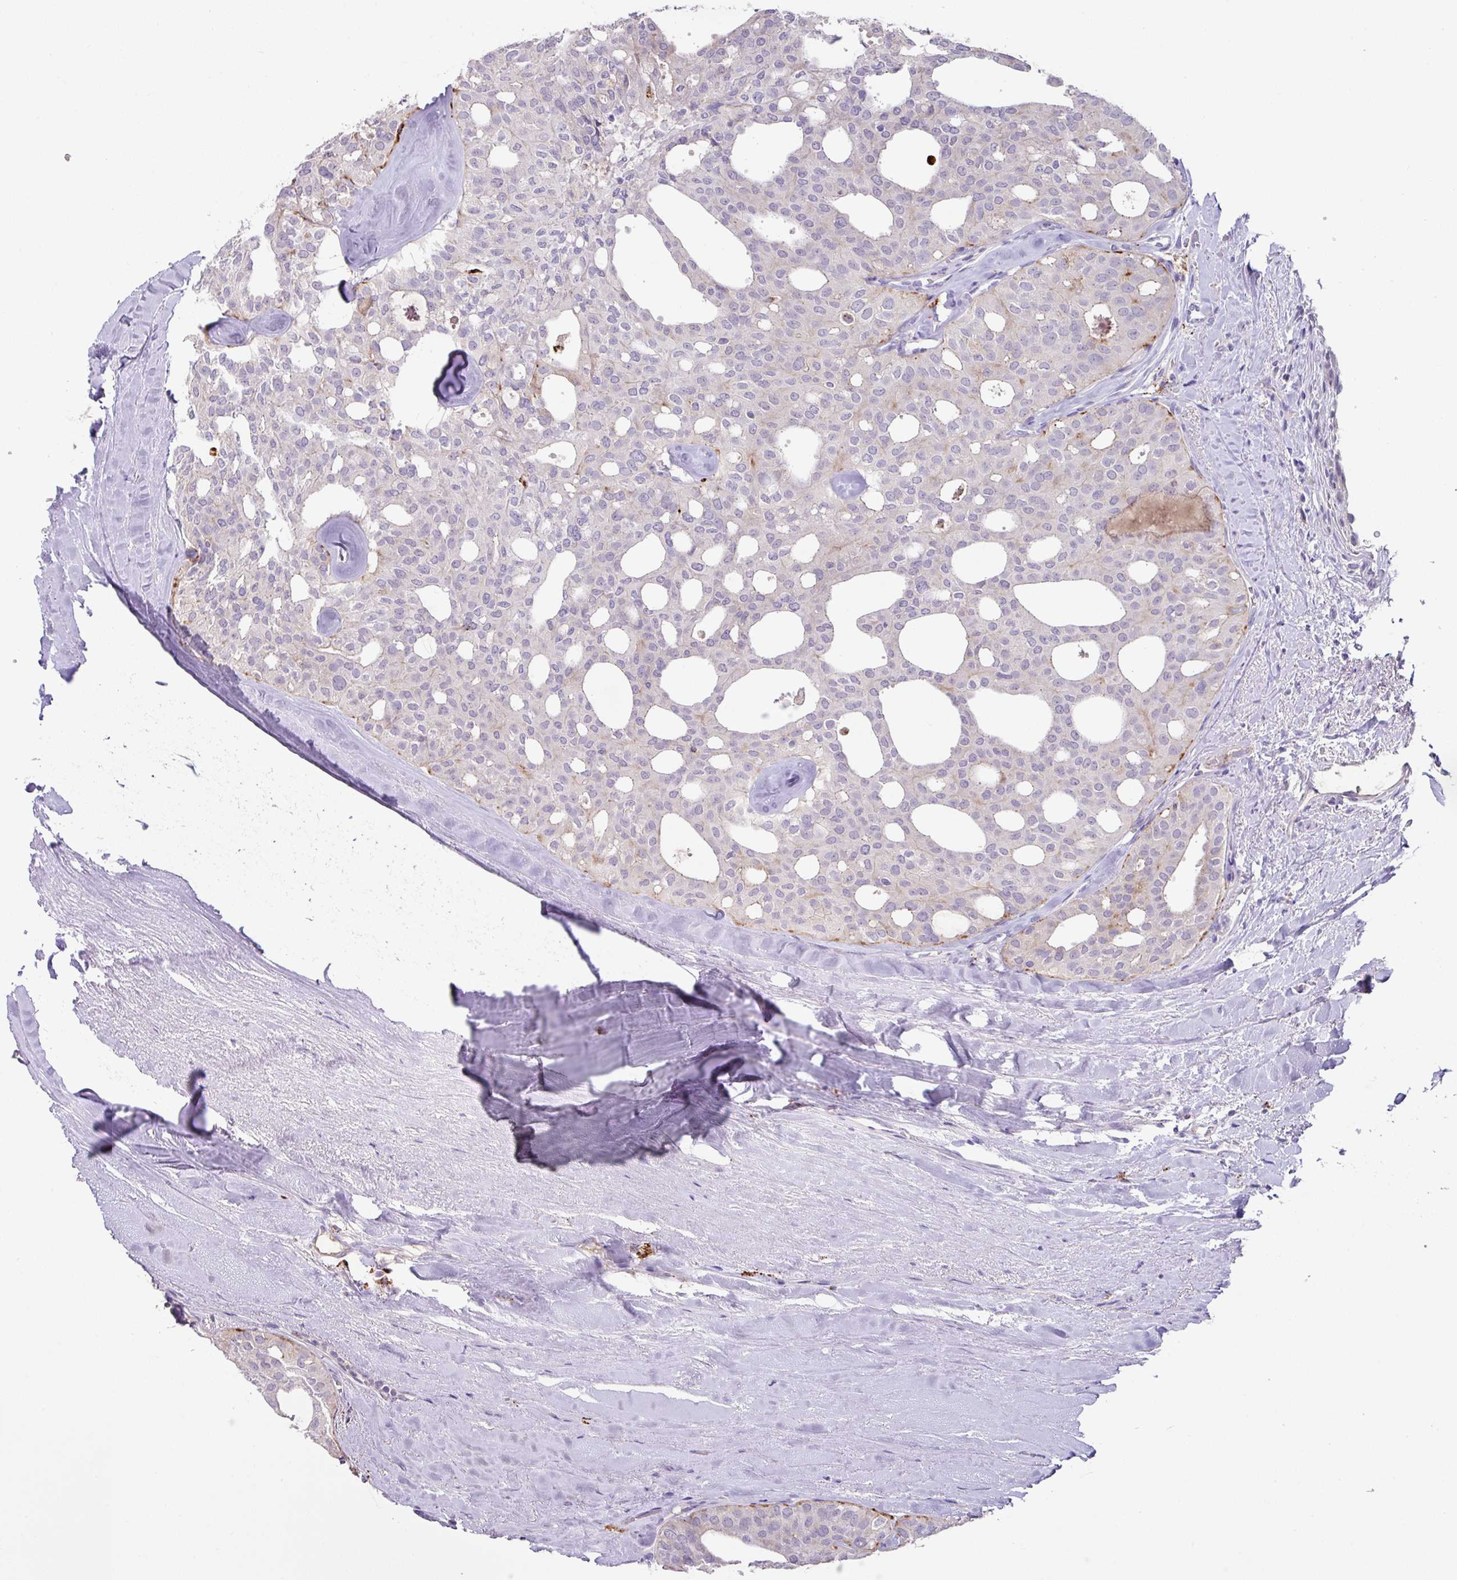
{"staining": {"intensity": "negative", "quantity": "none", "location": "none"}, "tissue": "thyroid cancer", "cell_type": "Tumor cells", "image_type": "cancer", "snomed": [{"axis": "morphology", "description": "Follicular adenoma carcinoma, NOS"}, {"axis": "topography", "description": "Thyroid gland"}], "caption": "Tumor cells are negative for protein expression in human follicular adenoma carcinoma (thyroid).", "gene": "PLEKHH3", "patient": {"sex": "male", "age": 75}}